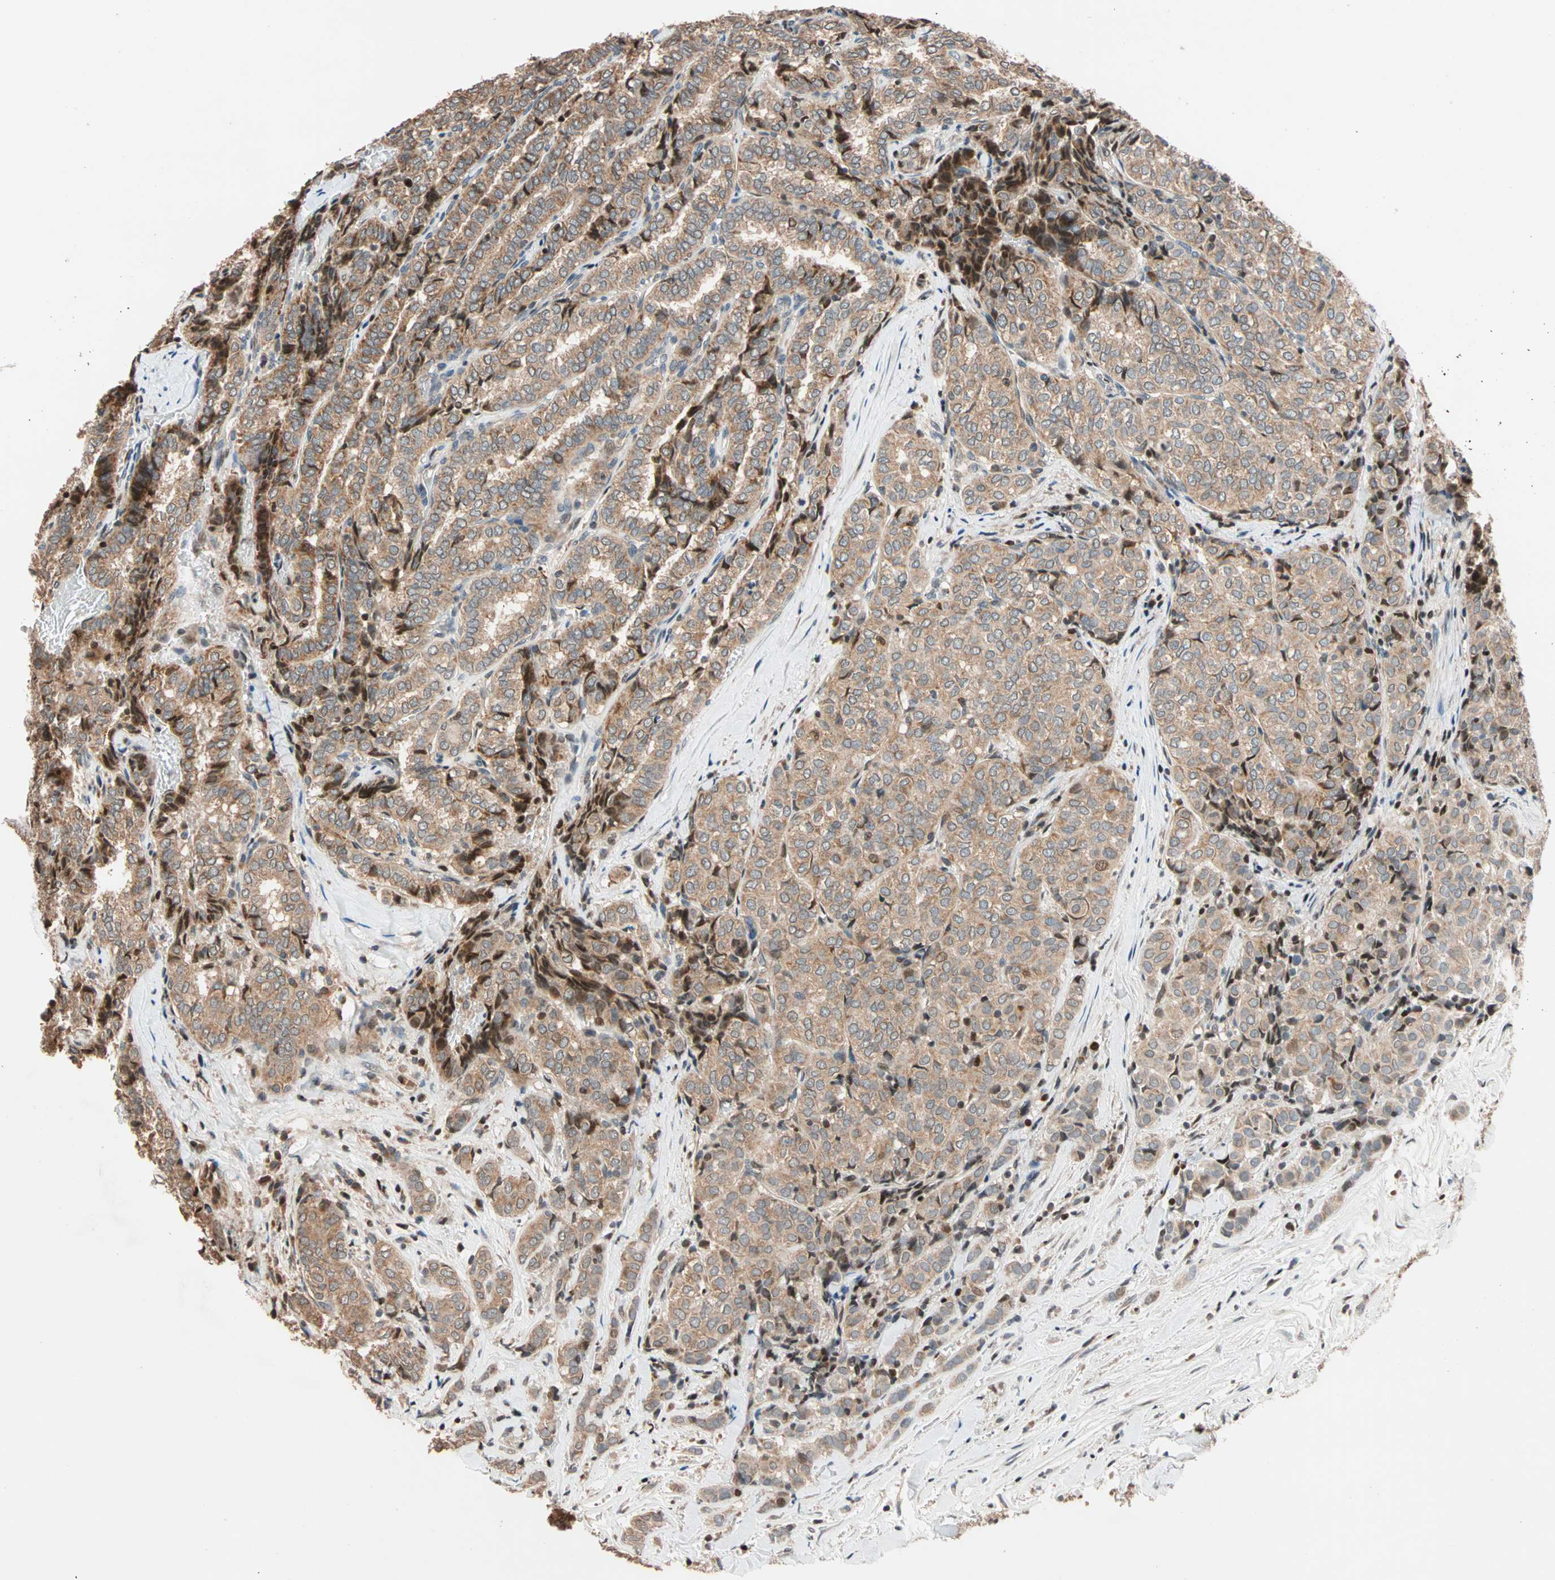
{"staining": {"intensity": "moderate", "quantity": ">75%", "location": "cytoplasmic/membranous"}, "tissue": "thyroid cancer", "cell_type": "Tumor cells", "image_type": "cancer", "snomed": [{"axis": "morphology", "description": "Normal tissue, NOS"}, {"axis": "morphology", "description": "Papillary adenocarcinoma, NOS"}, {"axis": "topography", "description": "Thyroid gland"}], "caption": "About >75% of tumor cells in human papillary adenocarcinoma (thyroid) exhibit moderate cytoplasmic/membranous protein positivity as visualized by brown immunohistochemical staining.", "gene": "HECW1", "patient": {"sex": "female", "age": 30}}